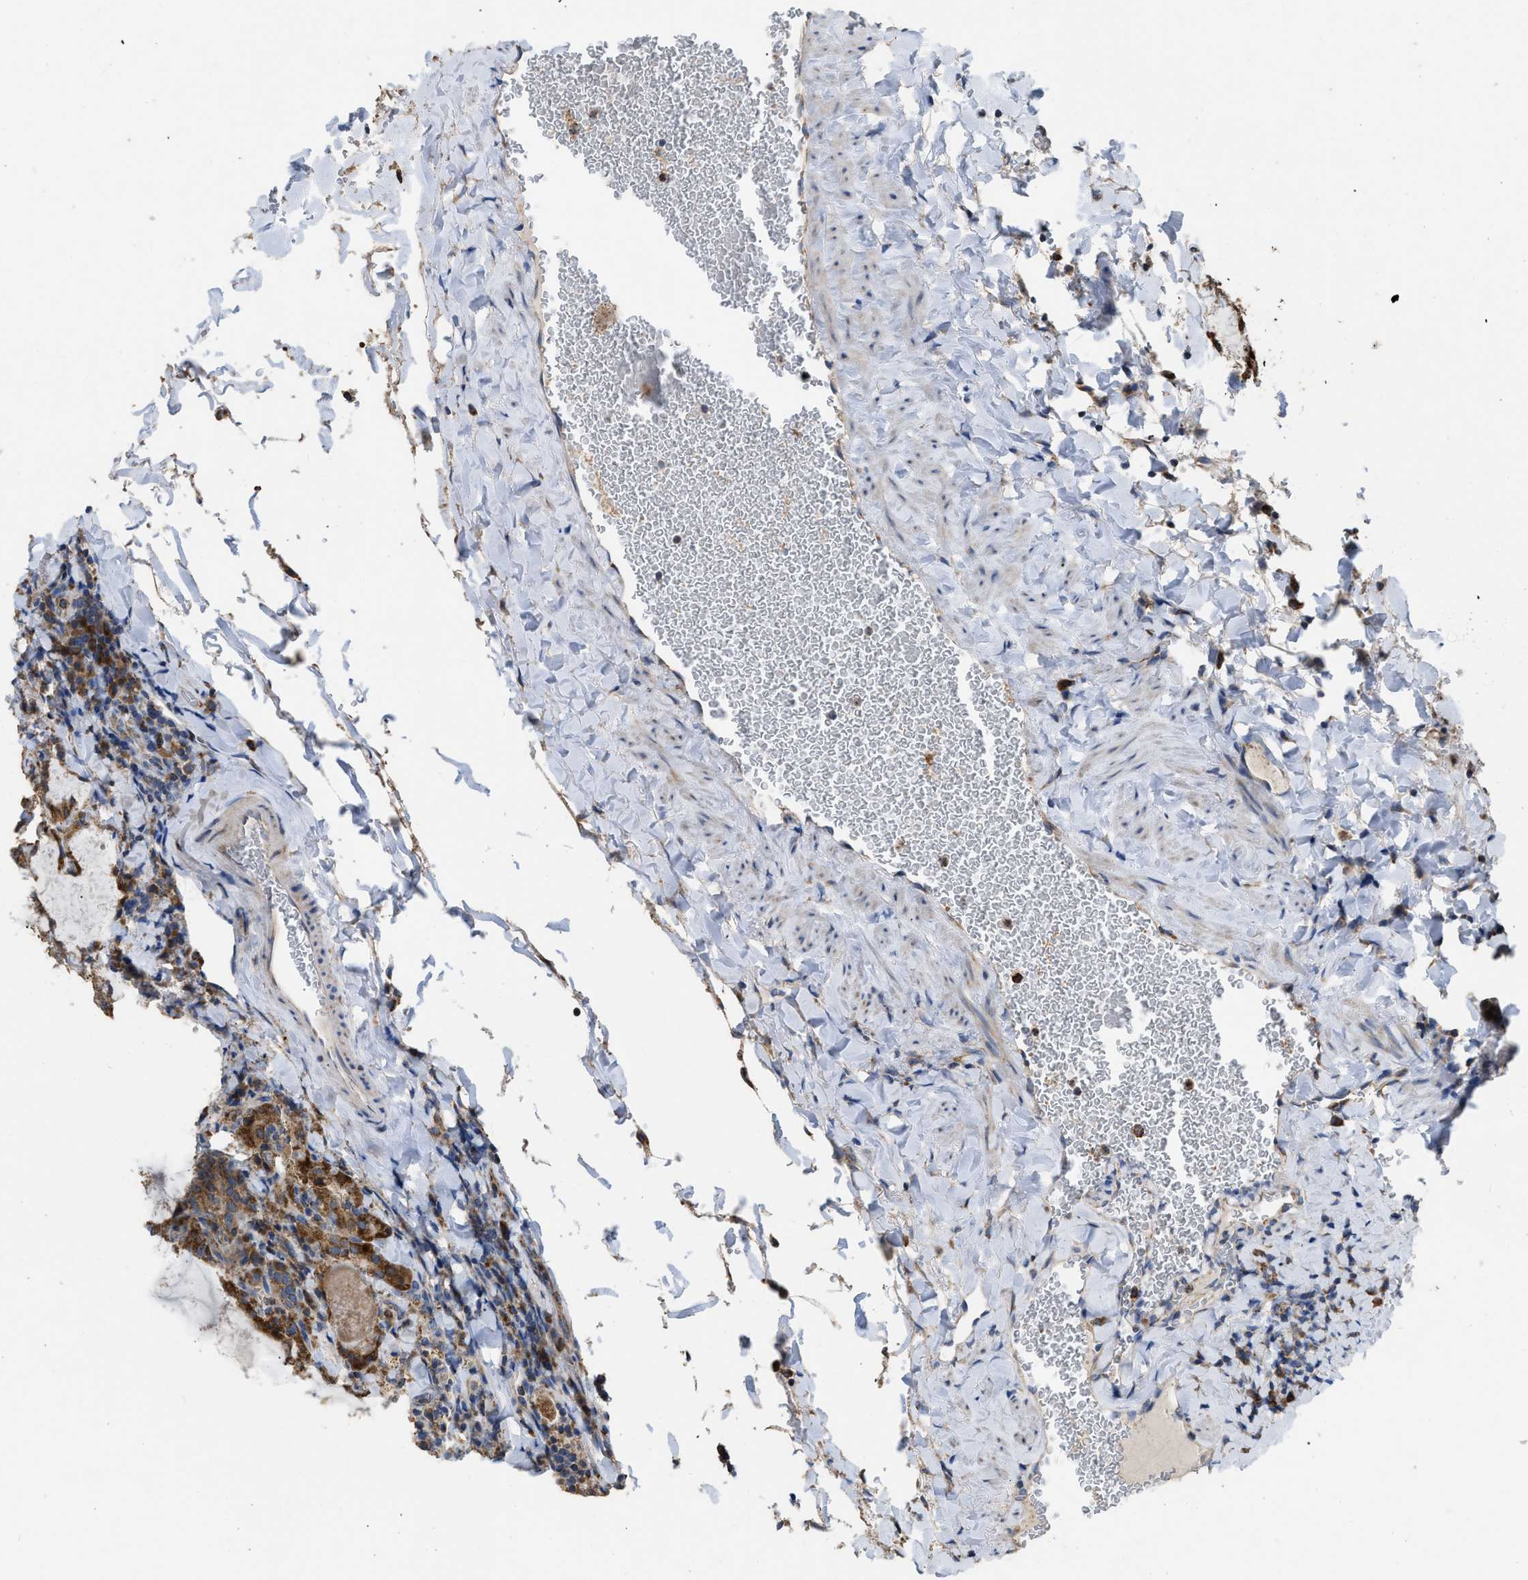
{"staining": {"intensity": "moderate", "quantity": ">75%", "location": "cytoplasmic/membranous"}, "tissue": "thyroid cancer", "cell_type": "Tumor cells", "image_type": "cancer", "snomed": [{"axis": "morphology", "description": "Papillary adenocarcinoma, NOS"}, {"axis": "topography", "description": "Thyroid gland"}], "caption": "Protein expression analysis of human thyroid cancer reveals moderate cytoplasmic/membranous positivity in about >75% of tumor cells.", "gene": "AK2", "patient": {"sex": "female", "age": 42}}